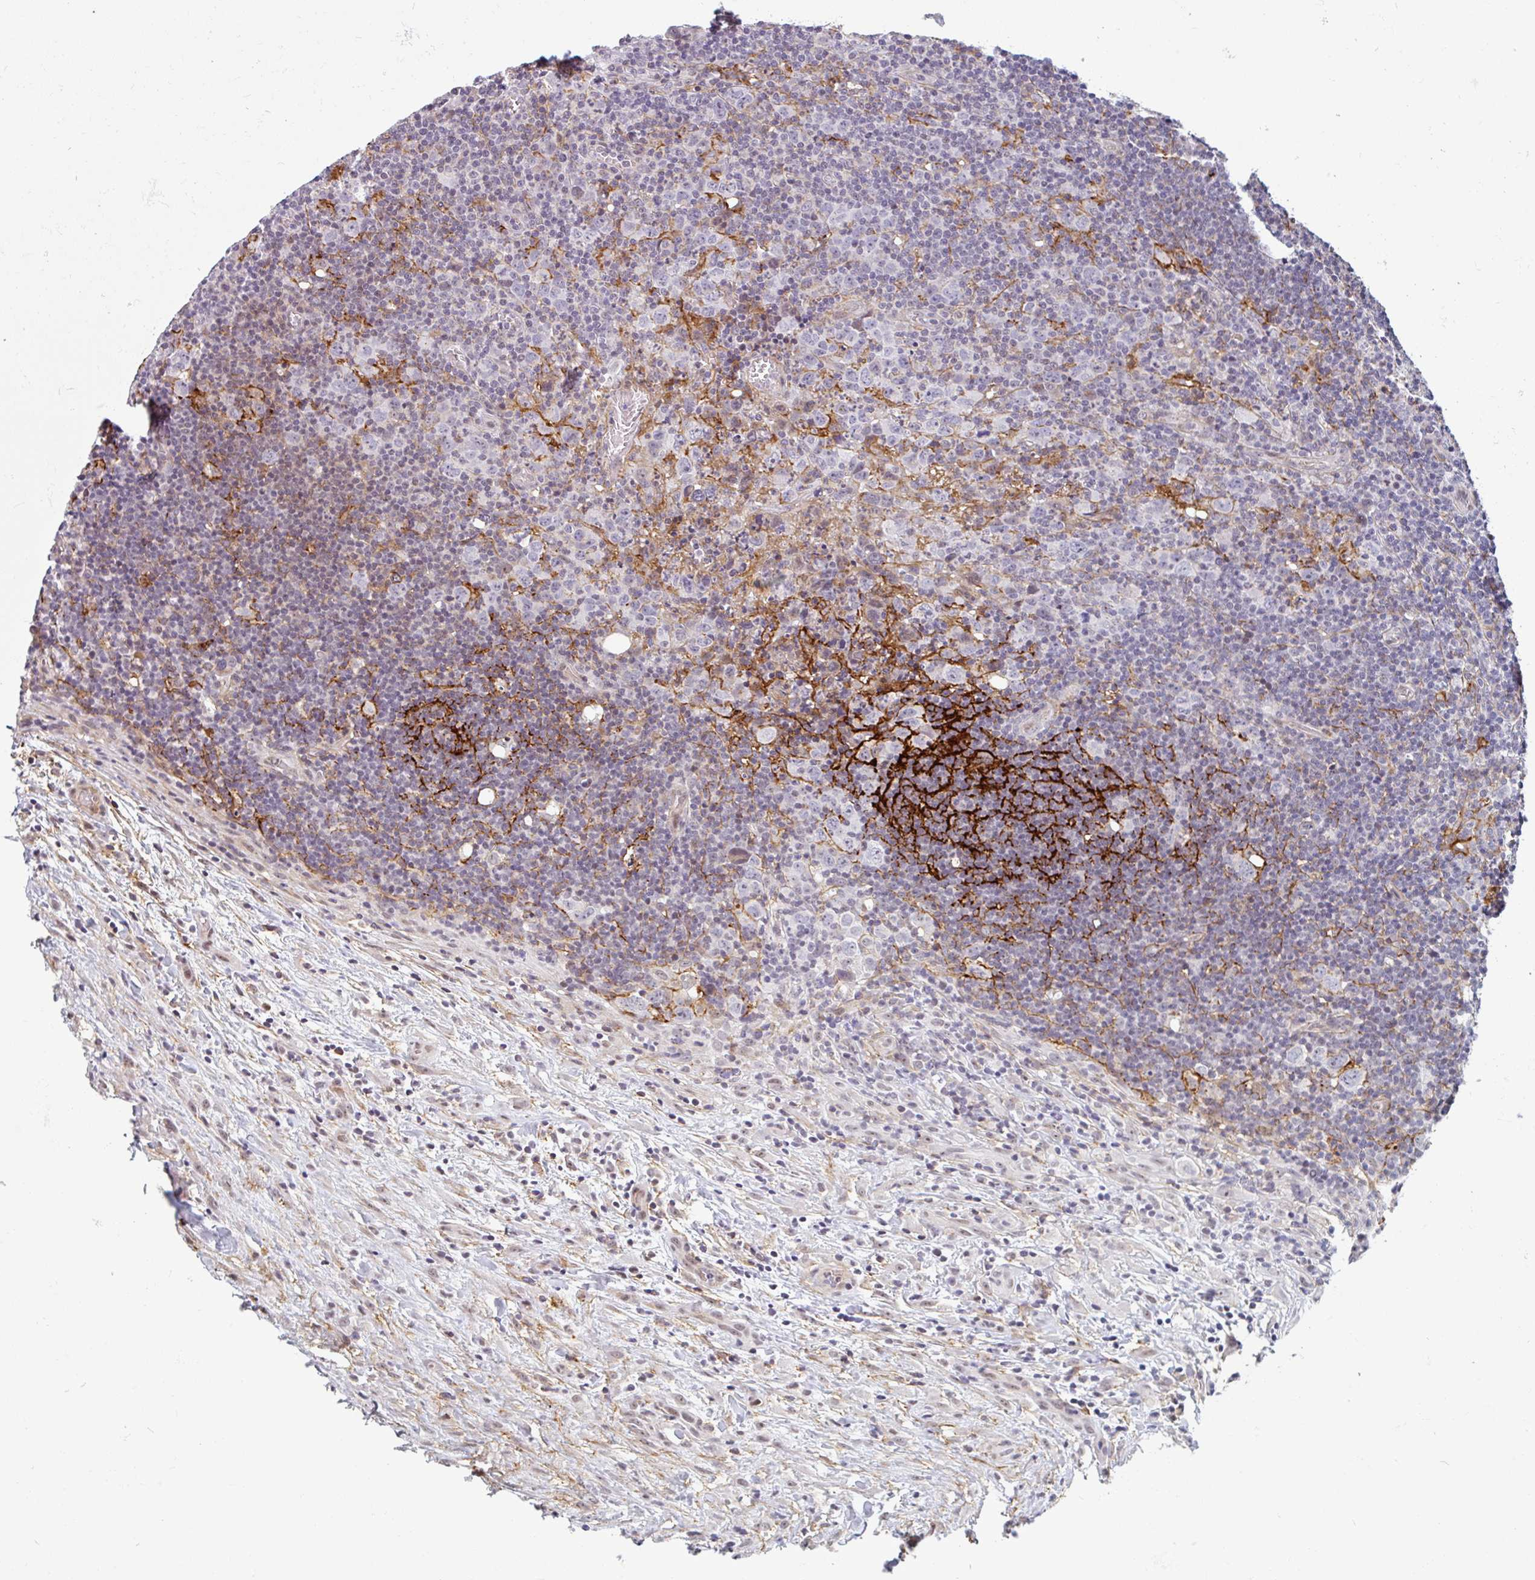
{"staining": {"intensity": "negative", "quantity": "none", "location": "none"}, "tissue": "lymphoma", "cell_type": "Tumor cells", "image_type": "cancer", "snomed": [{"axis": "morphology", "description": "Hodgkin's disease, NOS"}, {"axis": "topography", "description": "Lymph node"}], "caption": "Immunohistochemistry (IHC) image of neoplastic tissue: Hodgkin's disease stained with DAB (3,3'-diaminobenzidine) demonstrates no significant protein staining in tumor cells.", "gene": "TMEM119", "patient": {"sex": "female", "age": 18}}